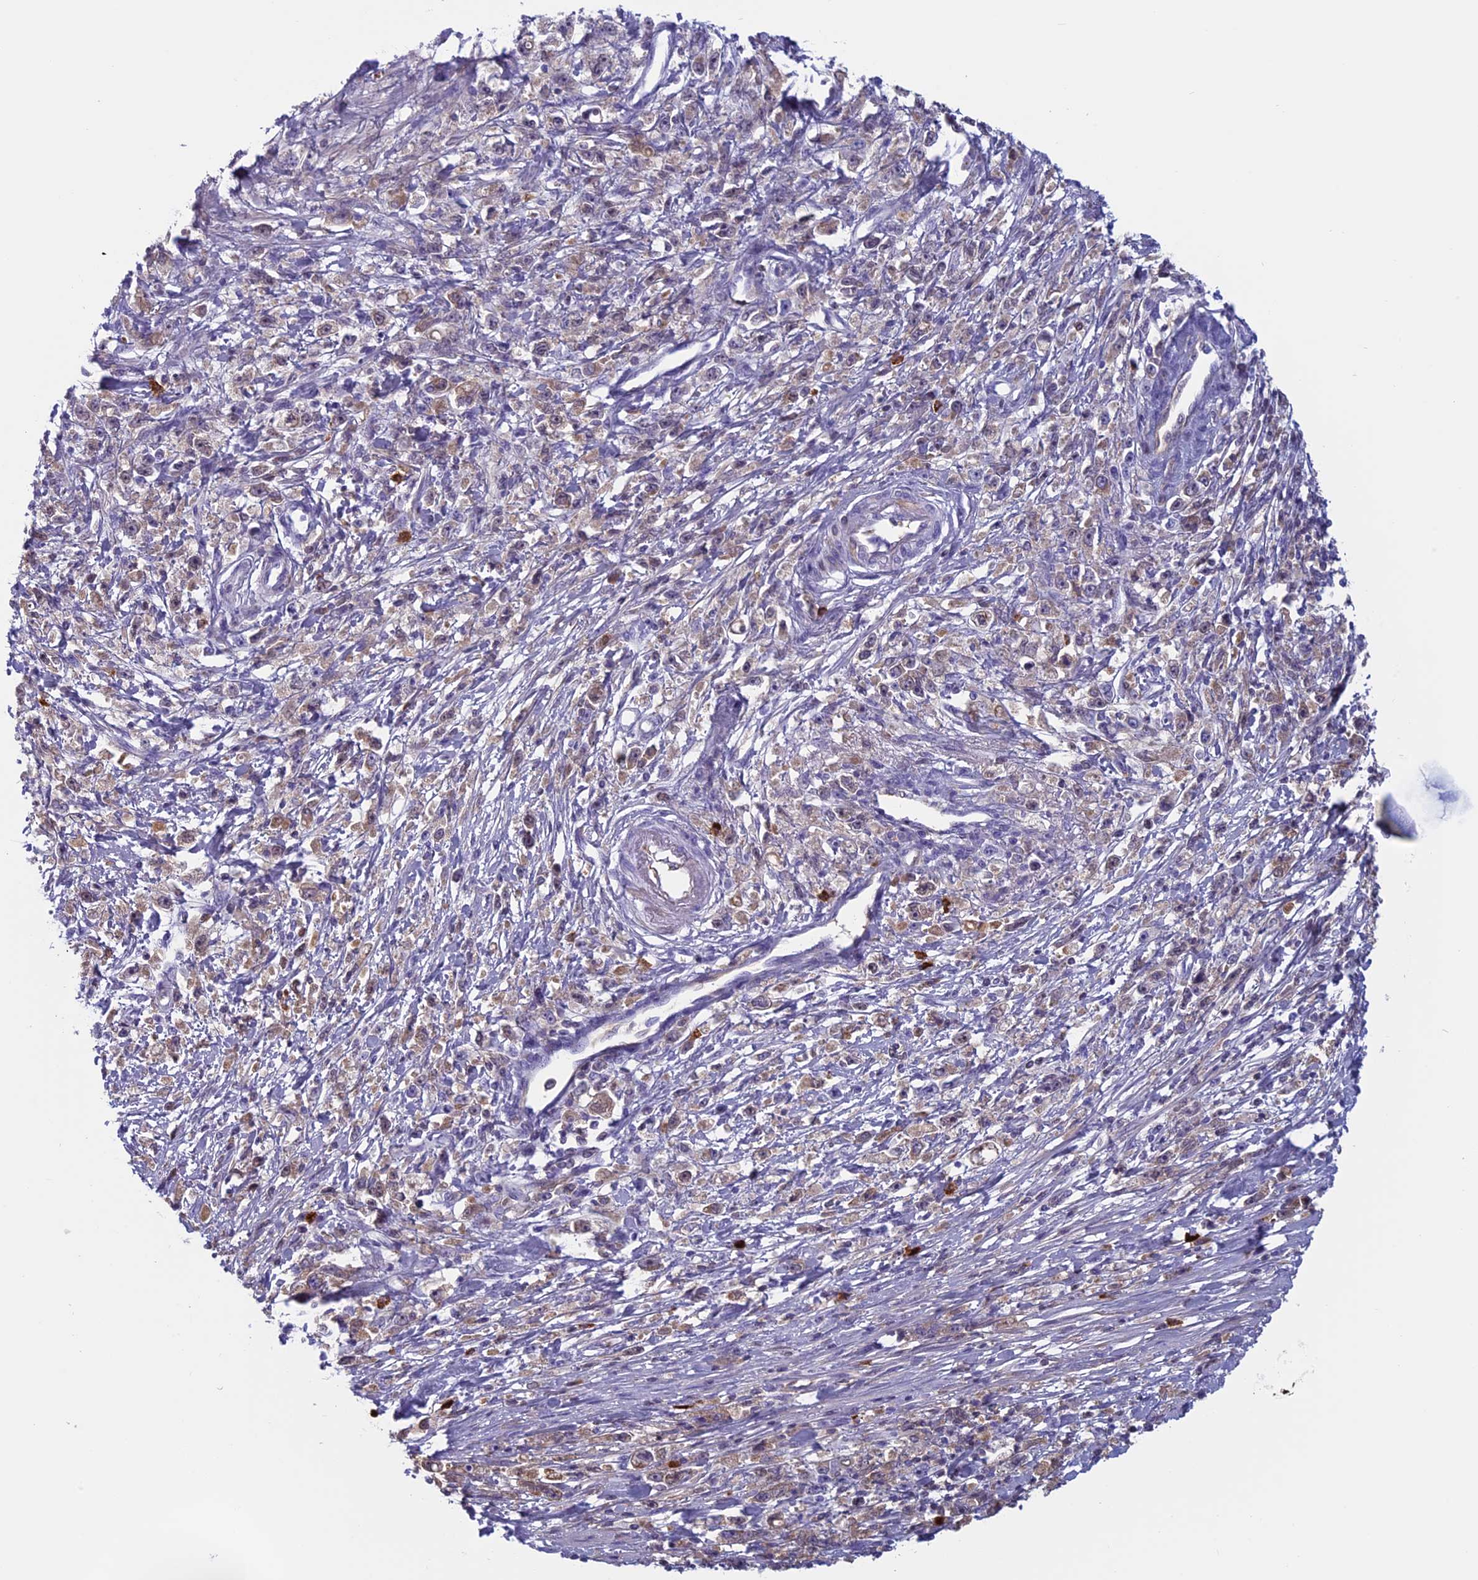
{"staining": {"intensity": "weak", "quantity": ">75%", "location": "cytoplasmic/membranous"}, "tissue": "stomach cancer", "cell_type": "Tumor cells", "image_type": "cancer", "snomed": [{"axis": "morphology", "description": "Adenocarcinoma, NOS"}, {"axis": "topography", "description": "Stomach"}], "caption": "Weak cytoplasmic/membranous protein staining is identified in approximately >75% of tumor cells in stomach adenocarcinoma.", "gene": "ANGPTL2", "patient": {"sex": "female", "age": 59}}